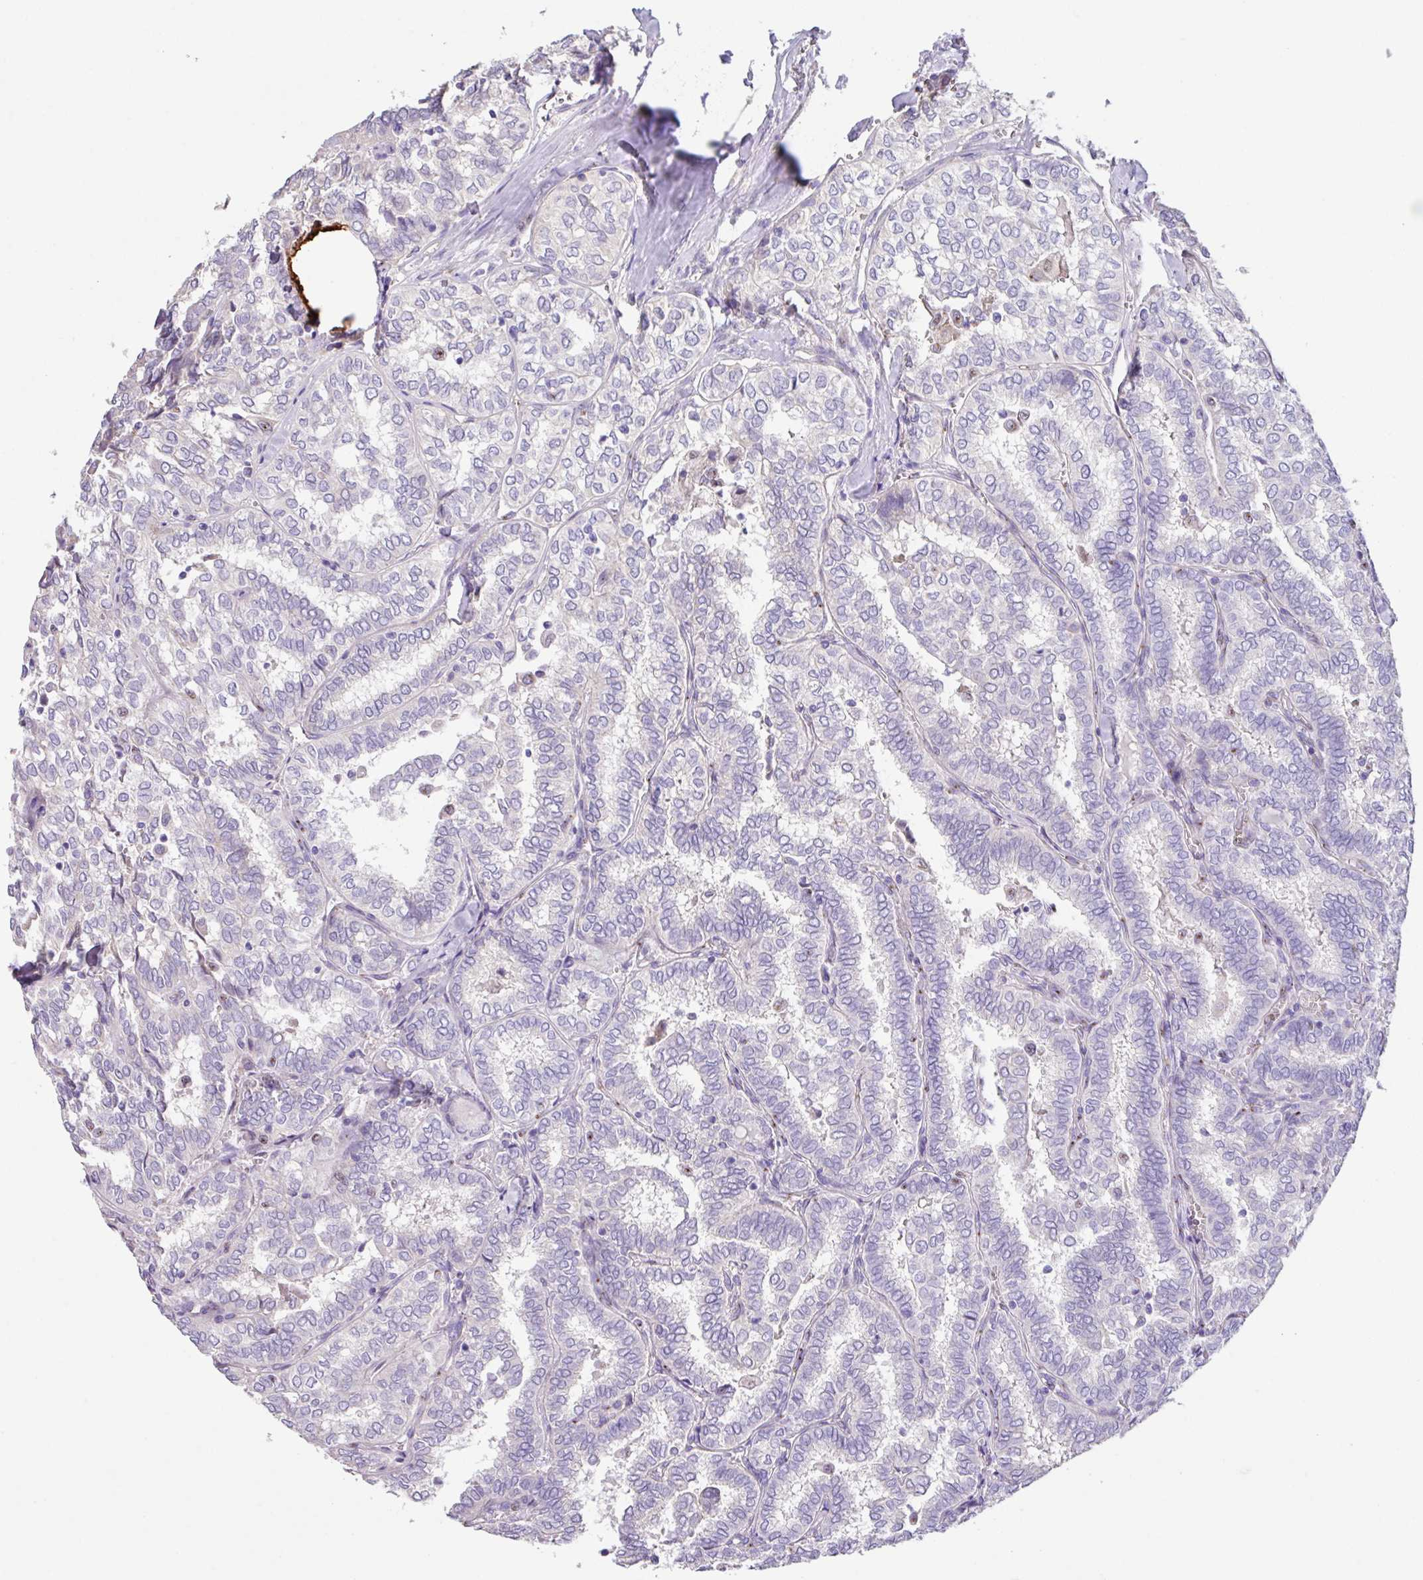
{"staining": {"intensity": "negative", "quantity": "none", "location": "none"}, "tissue": "thyroid cancer", "cell_type": "Tumor cells", "image_type": "cancer", "snomed": [{"axis": "morphology", "description": "Papillary adenocarcinoma, NOS"}, {"axis": "topography", "description": "Thyroid gland"}], "caption": "Tumor cells show no significant expression in papillary adenocarcinoma (thyroid).", "gene": "ZG16", "patient": {"sex": "female", "age": 30}}